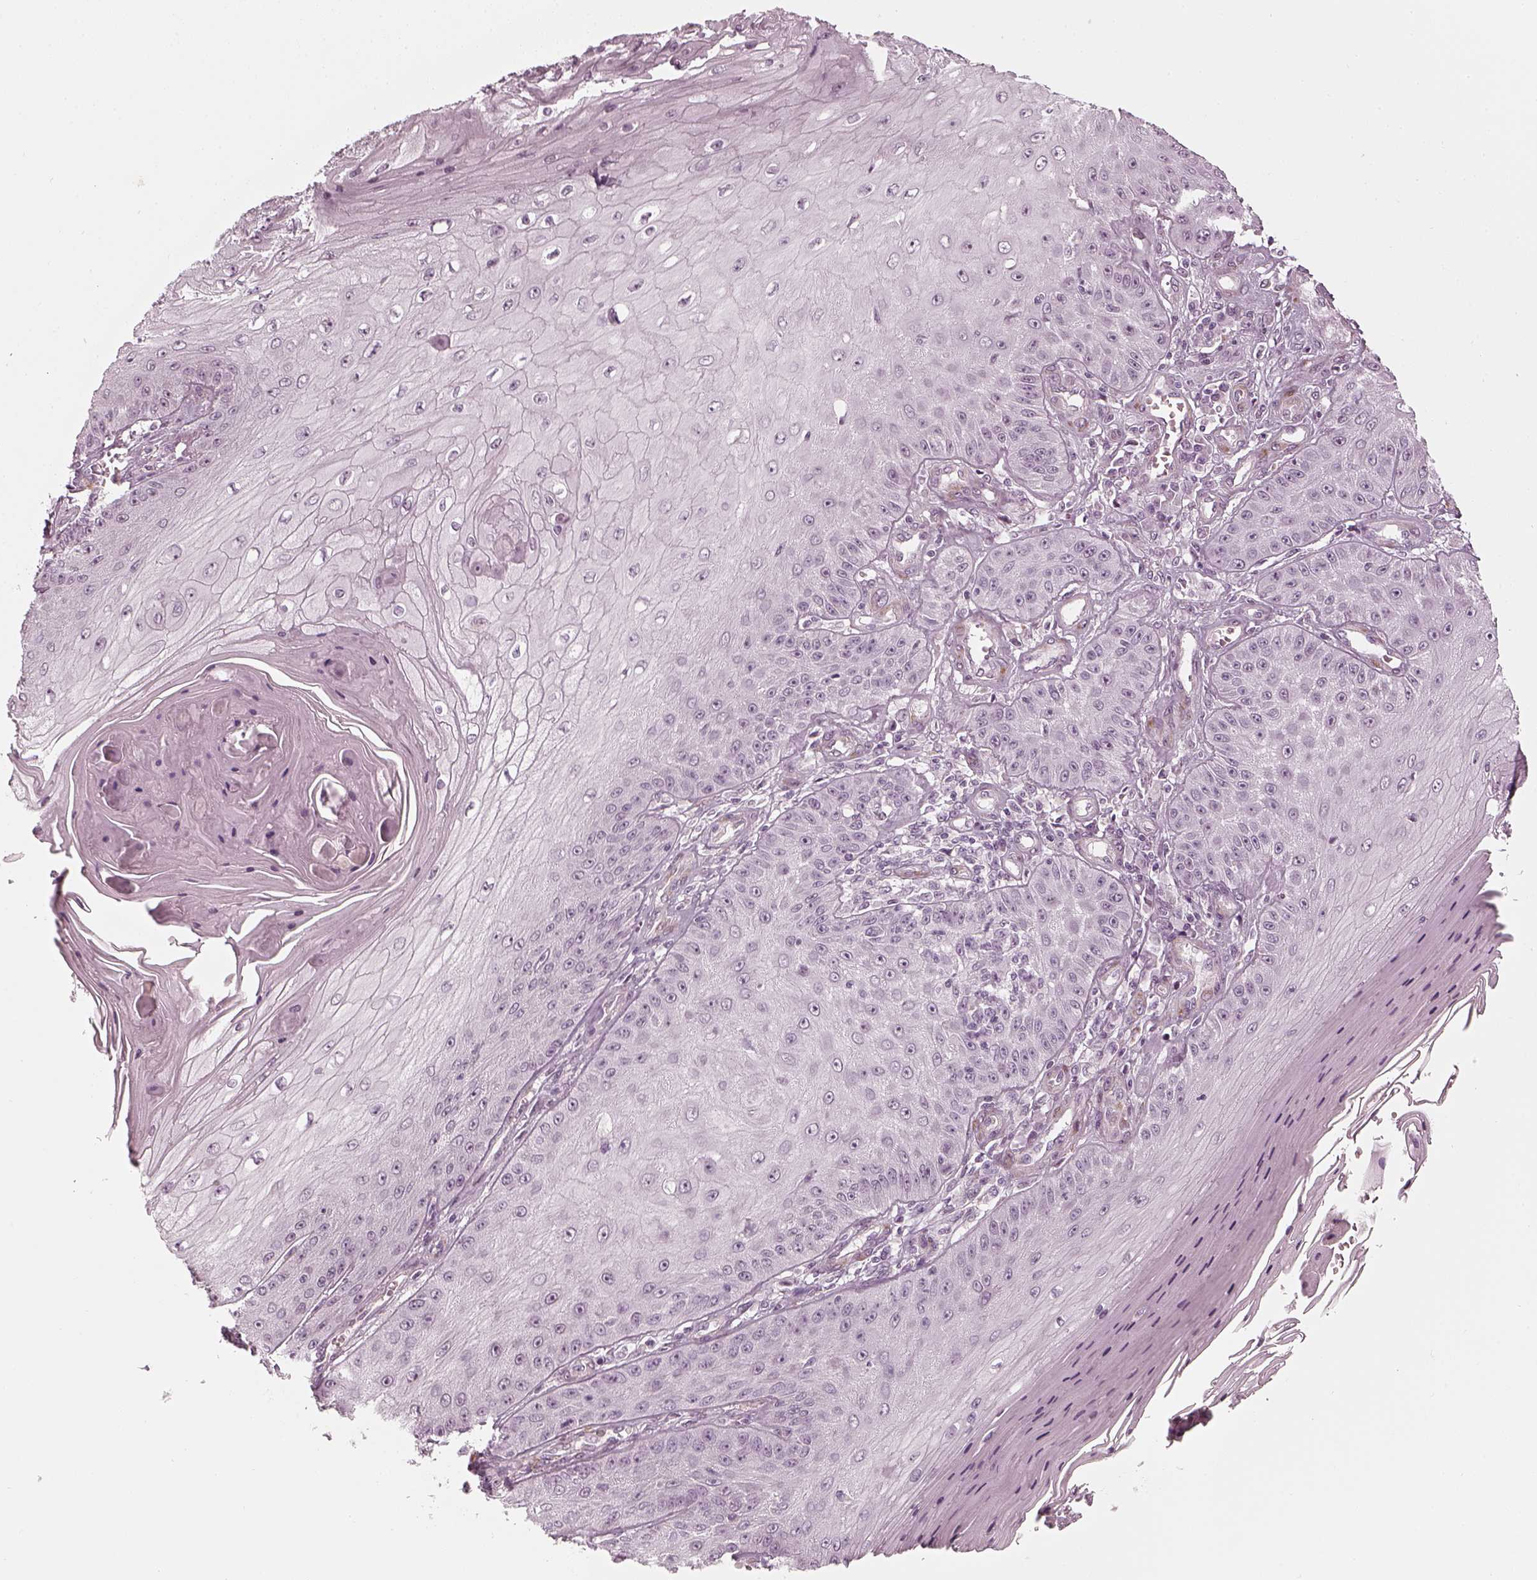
{"staining": {"intensity": "negative", "quantity": "none", "location": "none"}, "tissue": "skin cancer", "cell_type": "Tumor cells", "image_type": "cancer", "snomed": [{"axis": "morphology", "description": "Squamous cell carcinoma, NOS"}, {"axis": "topography", "description": "Skin"}], "caption": "Immunohistochemistry (IHC) photomicrograph of neoplastic tissue: human skin cancer (squamous cell carcinoma) stained with DAB (3,3'-diaminobenzidine) demonstrates no significant protein positivity in tumor cells. (DAB immunohistochemistry visualized using brightfield microscopy, high magnification).", "gene": "LAMB2", "patient": {"sex": "male", "age": 70}}